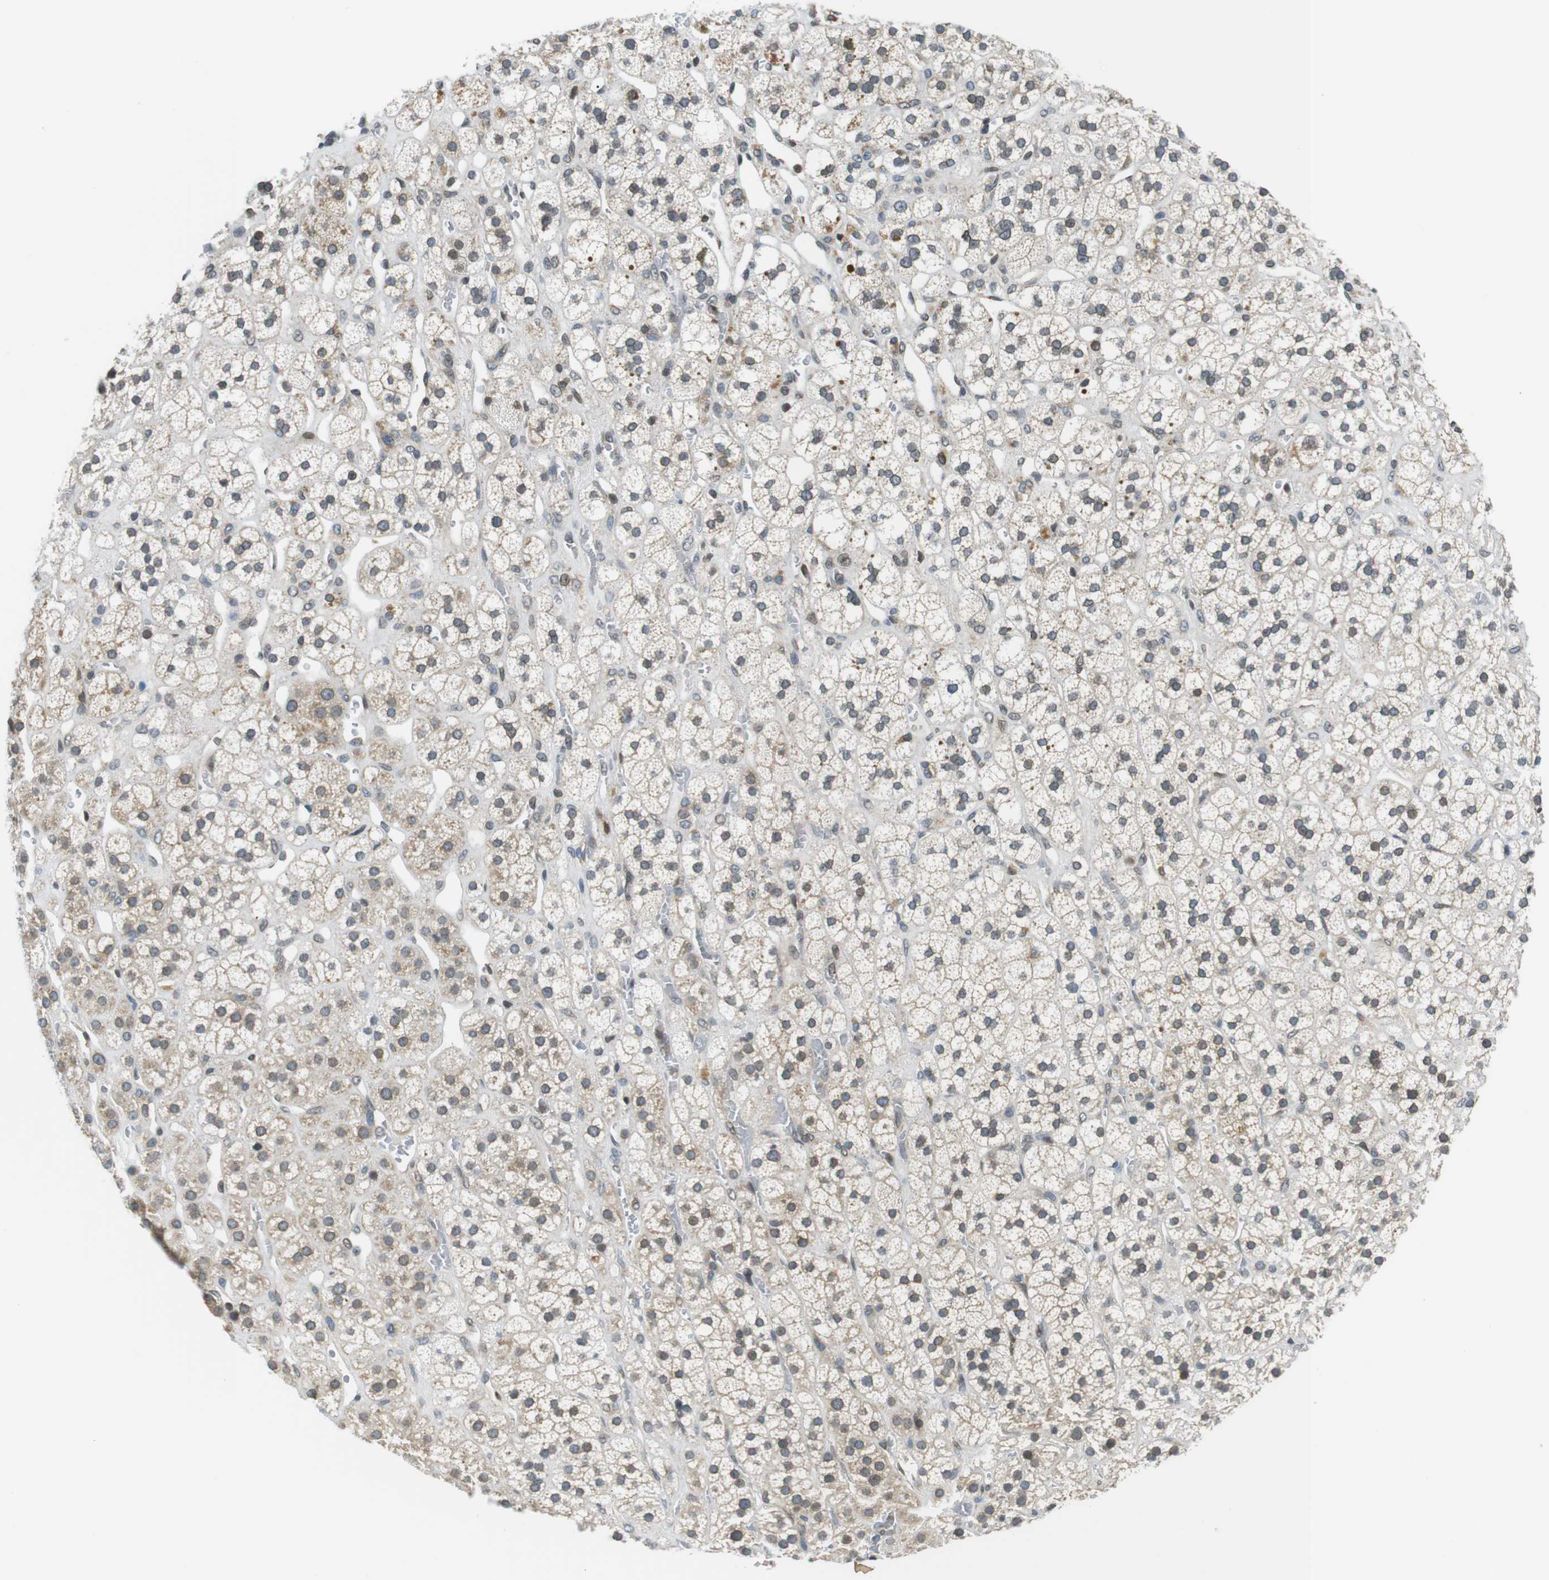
{"staining": {"intensity": "moderate", "quantity": "25%-75%", "location": "cytoplasmic/membranous,nuclear"}, "tissue": "adrenal gland", "cell_type": "Glandular cells", "image_type": "normal", "snomed": [{"axis": "morphology", "description": "Normal tissue, NOS"}, {"axis": "topography", "description": "Adrenal gland"}], "caption": "Protein positivity by immunohistochemistry shows moderate cytoplasmic/membranous,nuclear expression in approximately 25%-75% of glandular cells in unremarkable adrenal gland.", "gene": "TMX4", "patient": {"sex": "male", "age": 56}}